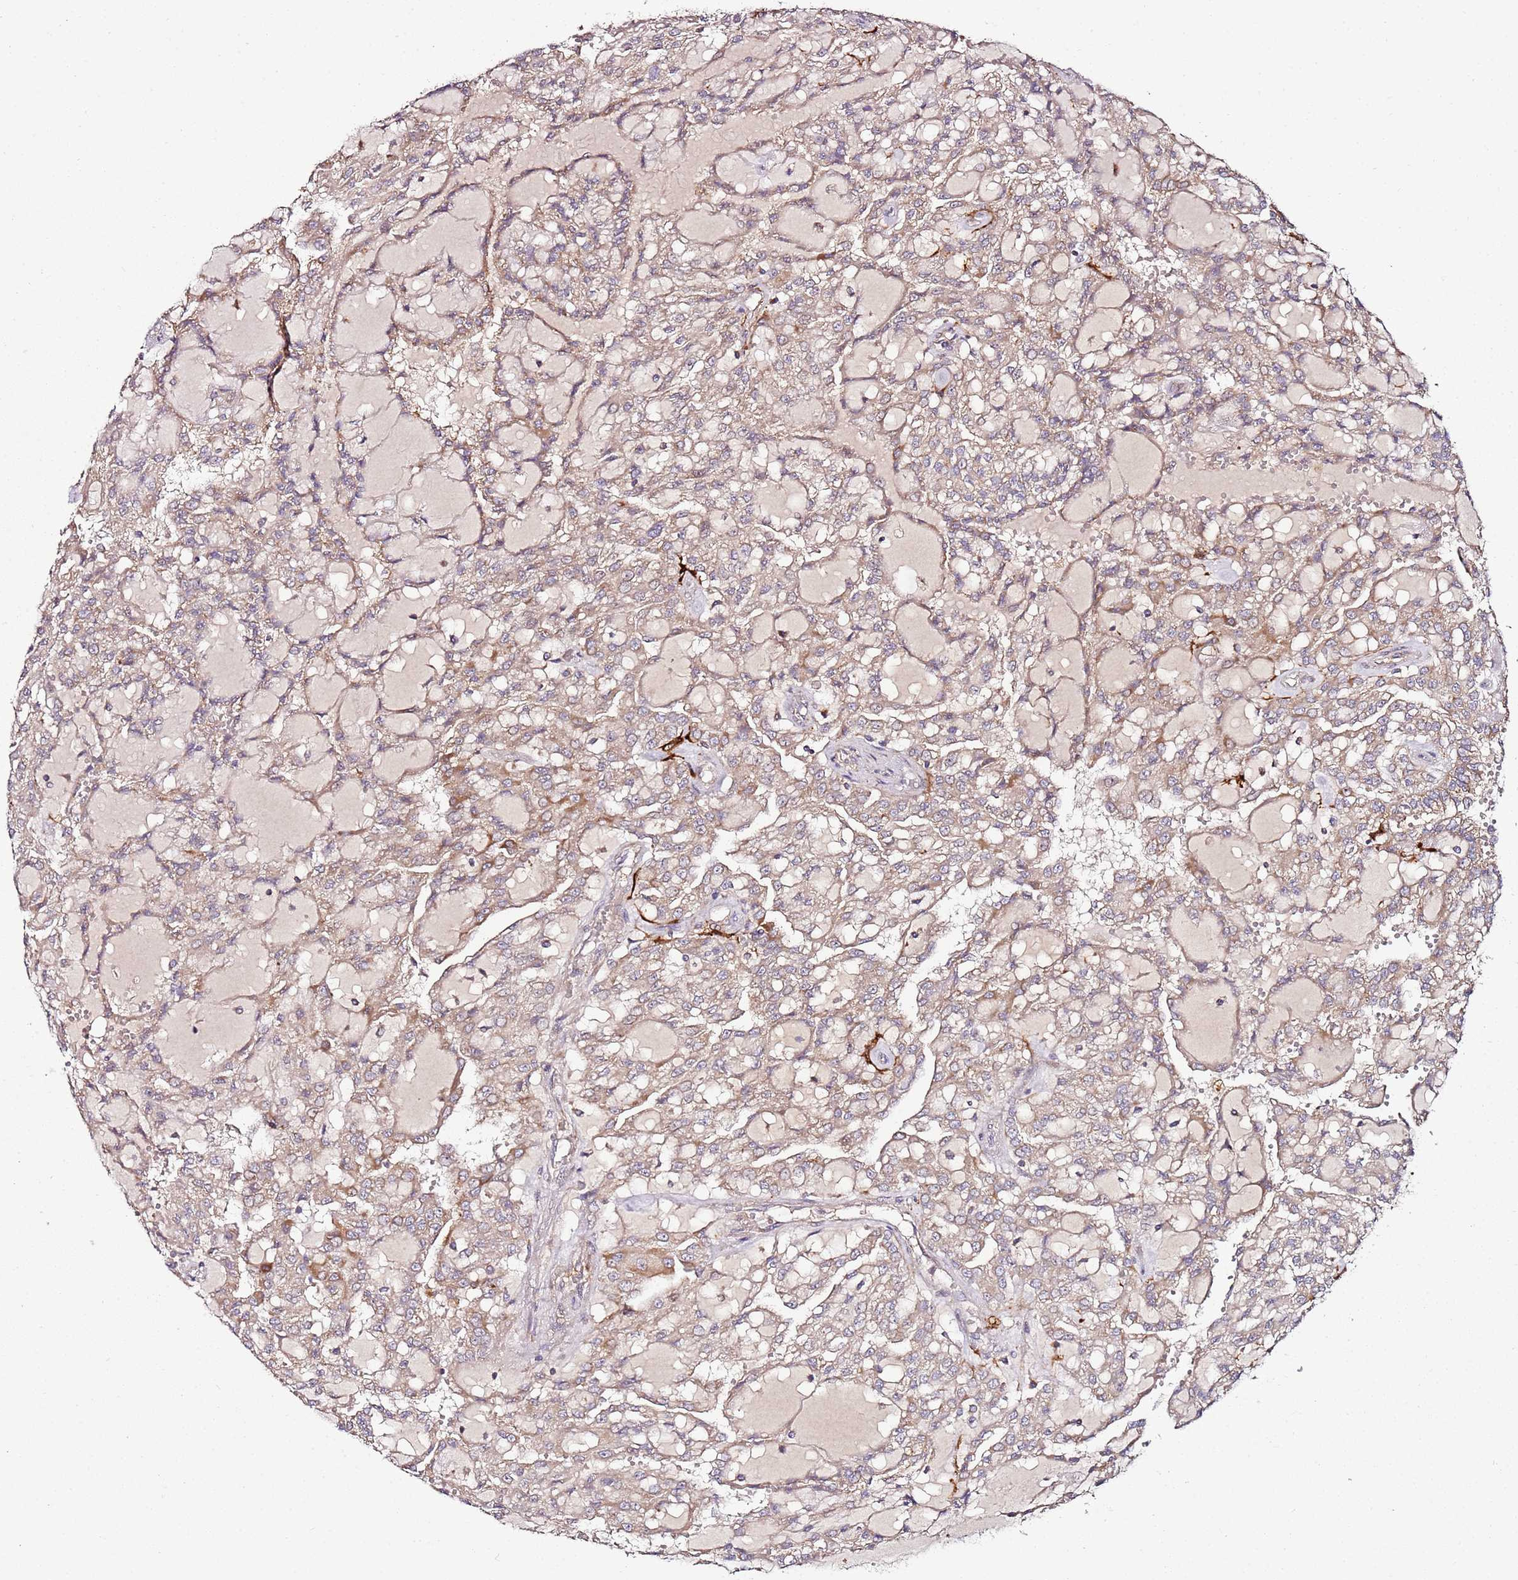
{"staining": {"intensity": "weak", "quantity": ">75%", "location": "cytoplasmic/membranous"}, "tissue": "renal cancer", "cell_type": "Tumor cells", "image_type": "cancer", "snomed": [{"axis": "morphology", "description": "Adenocarcinoma, NOS"}, {"axis": "topography", "description": "Kidney"}], "caption": "Immunohistochemical staining of renal cancer demonstrates low levels of weak cytoplasmic/membranous positivity in about >75% of tumor cells. Ihc stains the protein of interest in brown and the nuclei are stained blue.", "gene": "KRTAP21-3", "patient": {"sex": "male", "age": 63}}